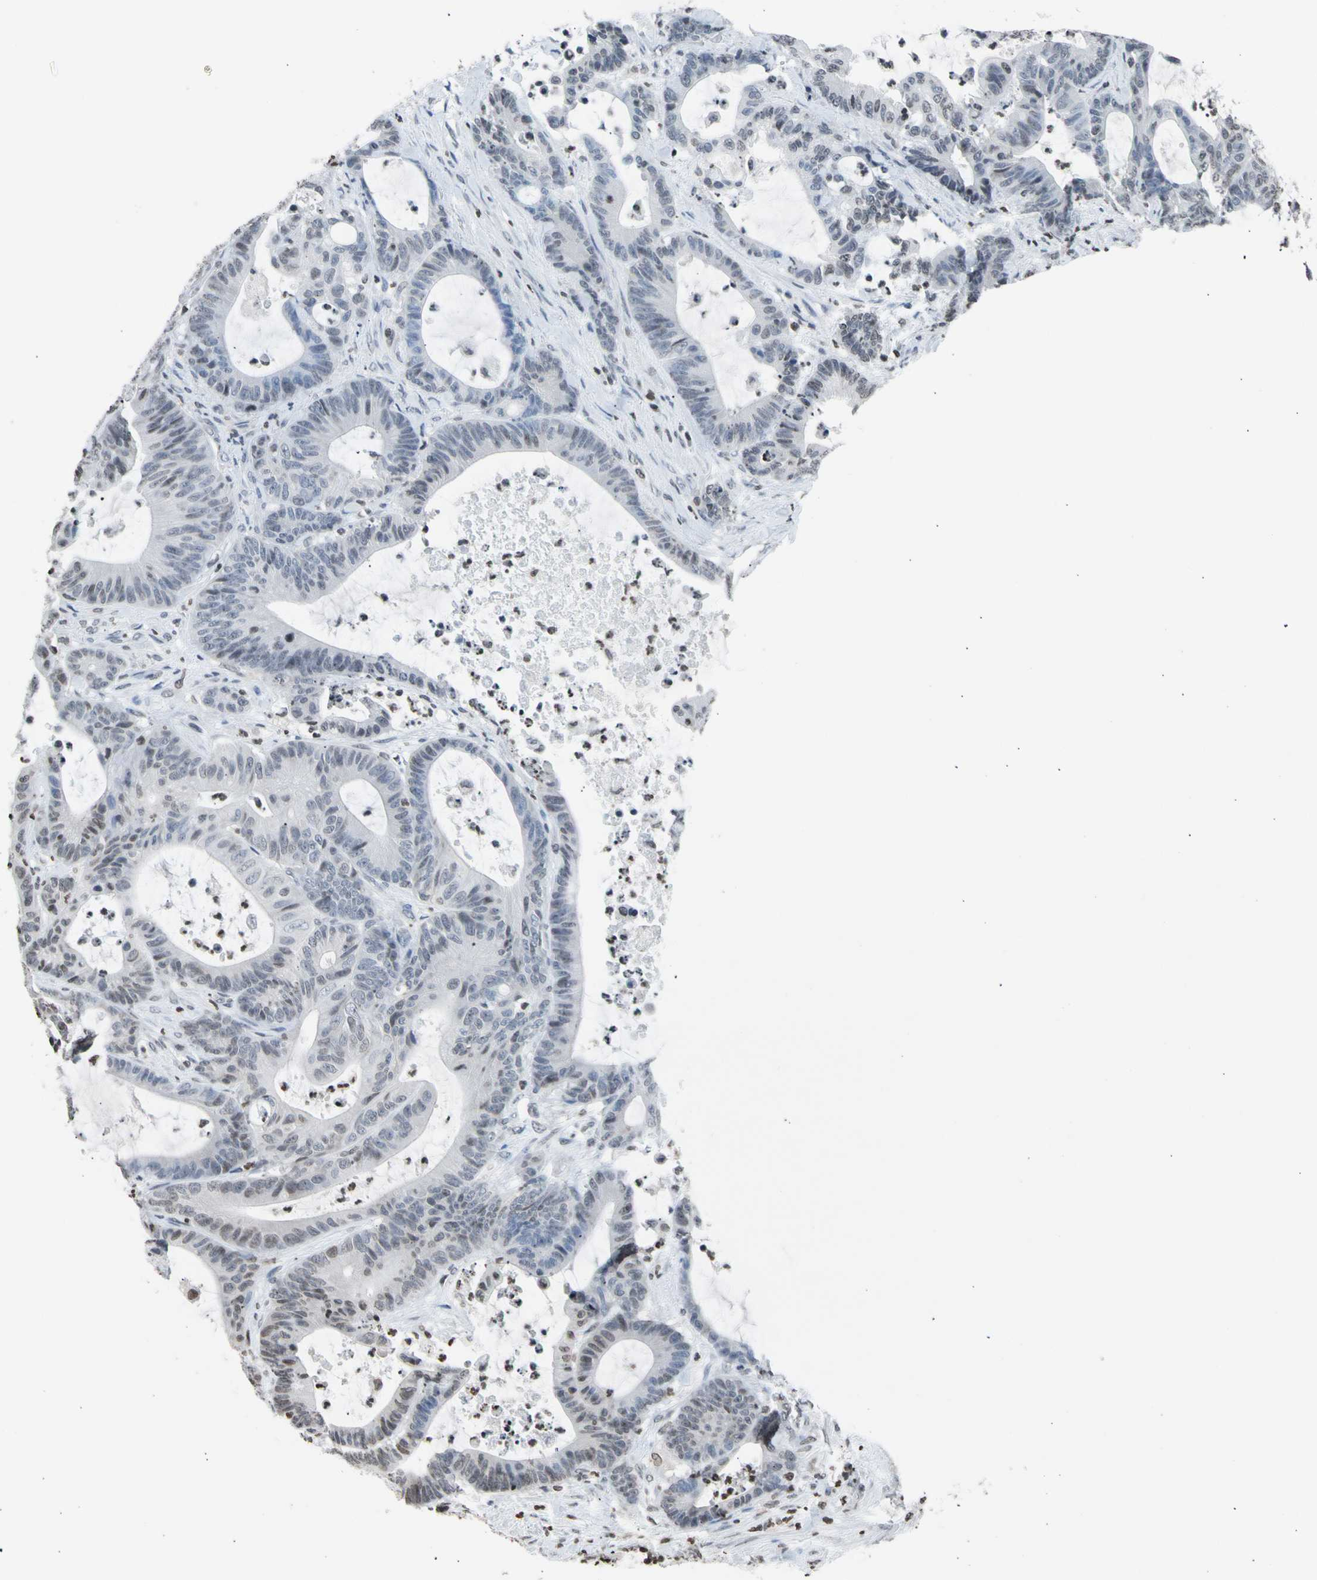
{"staining": {"intensity": "negative", "quantity": "none", "location": "none"}, "tissue": "colorectal cancer", "cell_type": "Tumor cells", "image_type": "cancer", "snomed": [{"axis": "morphology", "description": "Adenocarcinoma, NOS"}, {"axis": "topography", "description": "Colon"}], "caption": "Immunohistochemistry (IHC) of colorectal cancer displays no expression in tumor cells. (DAB immunohistochemistry (IHC), high magnification).", "gene": "GPX4", "patient": {"sex": "female", "age": 84}}